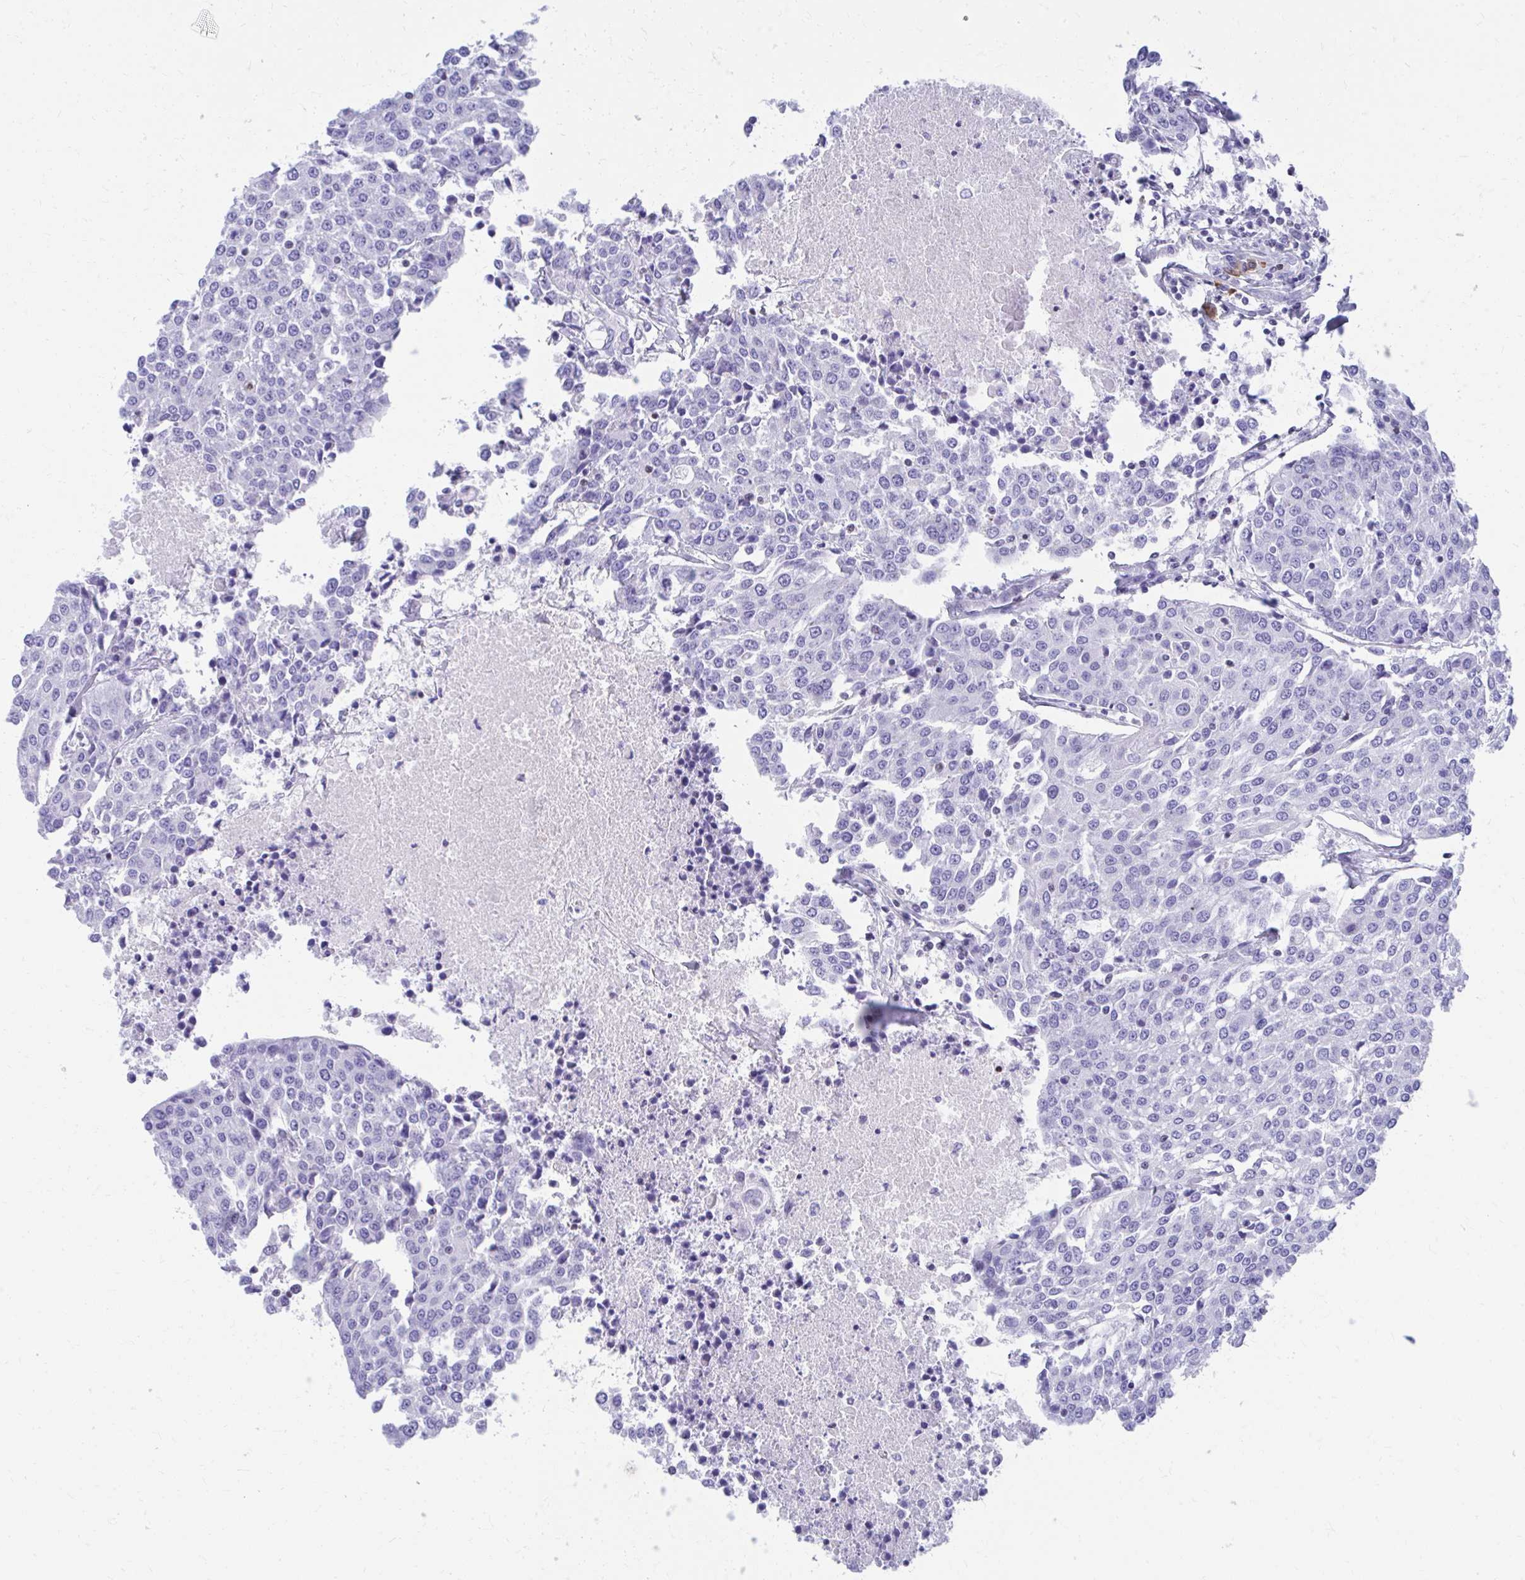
{"staining": {"intensity": "negative", "quantity": "none", "location": "none"}, "tissue": "urothelial cancer", "cell_type": "Tumor cells", "image_type": "cancer", "snomed": [{"axis": "morphology", "description": "Urothelial carcinoma, High grade"}, {"axis": "topography", "description": "Urinary bladder"}], "caption": "This is an IHC histopathology image of human urothelial cancer. There is no staining in tumor cells.", "gene": "RUNX3", "patient": {"sex": "female", "age": 85}}